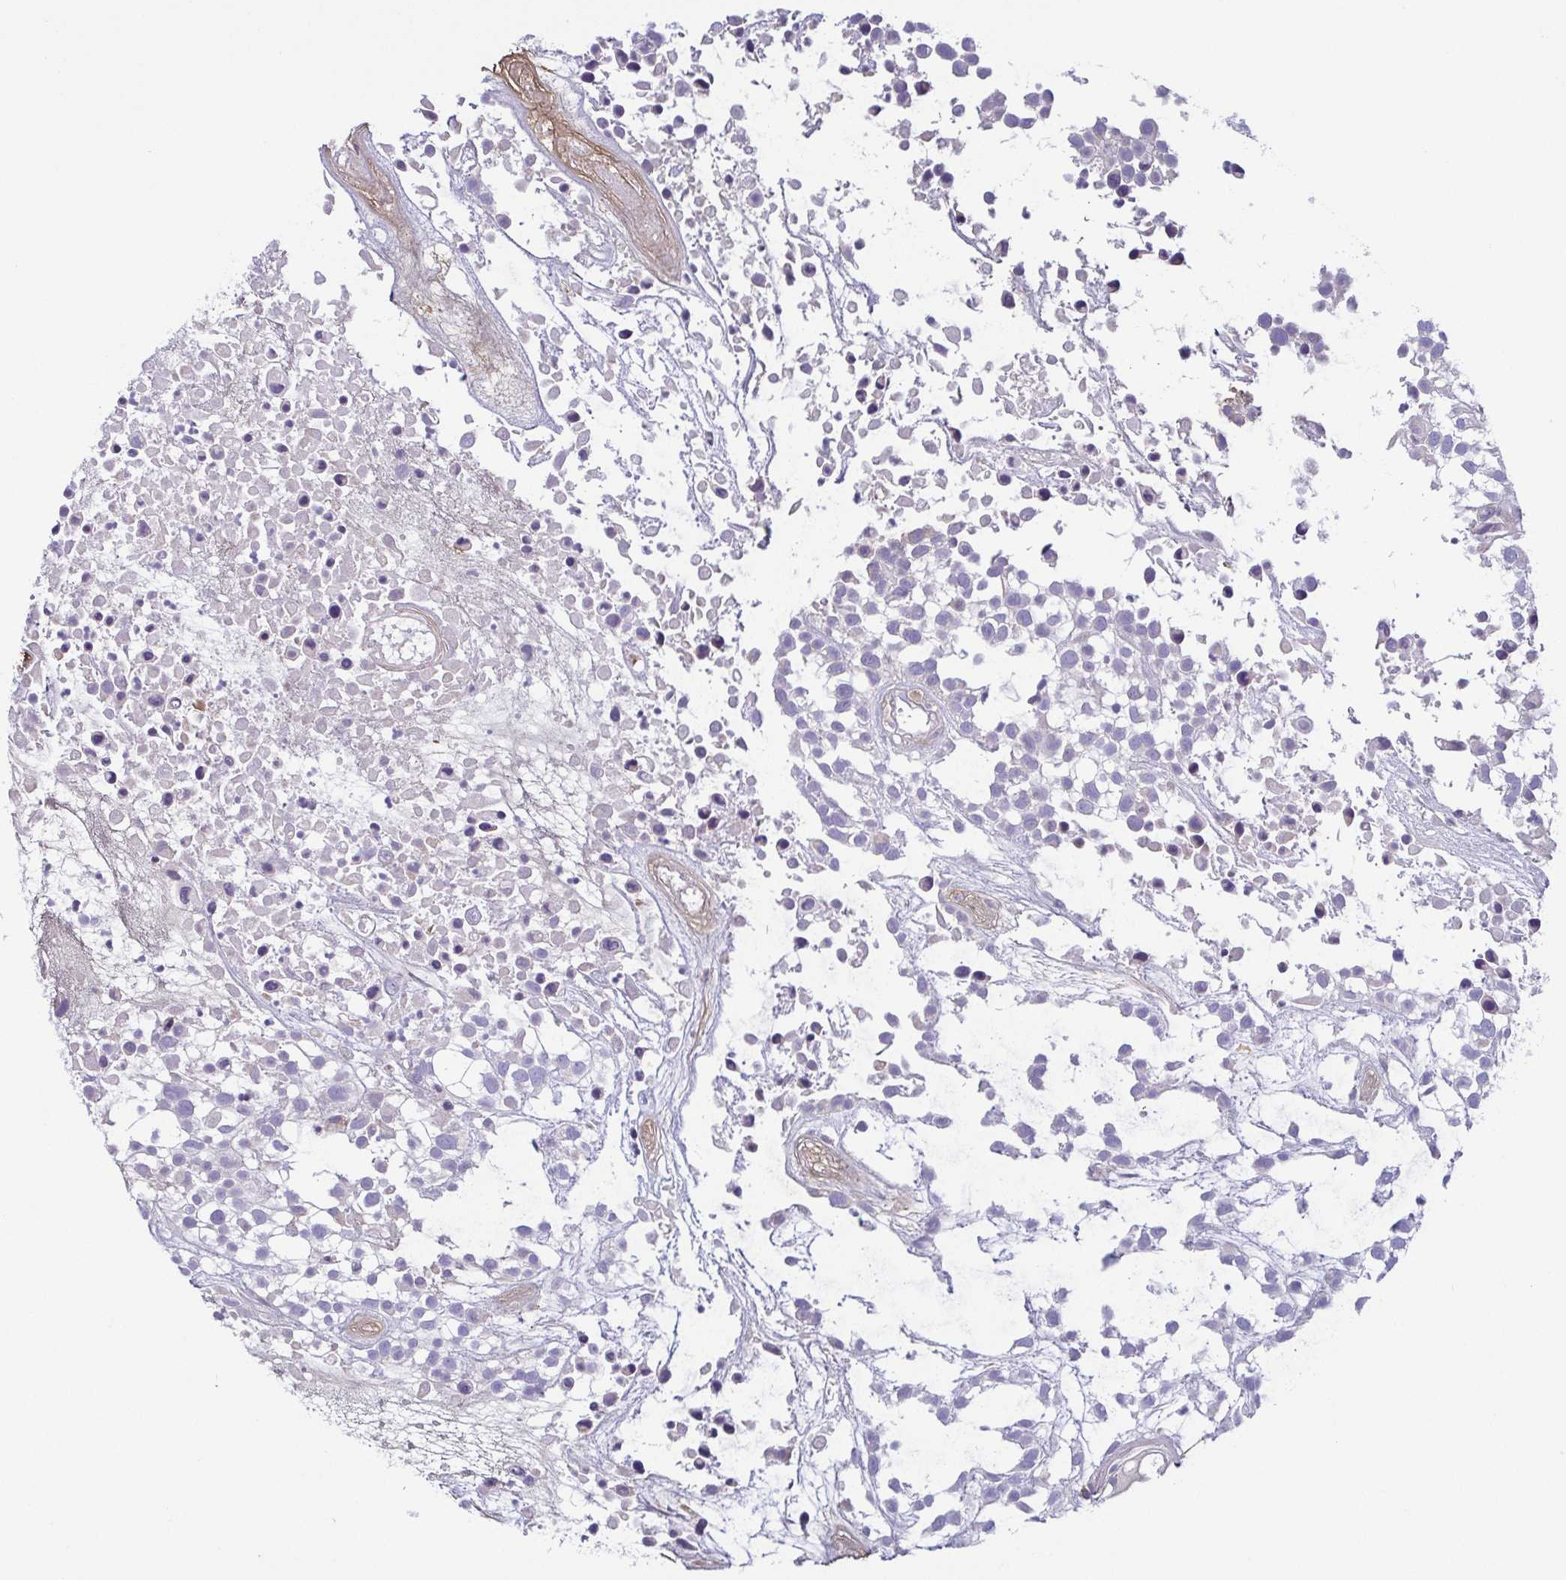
{"staining": {"intensity": "negative", "quantity": "none", "location": "none"}, "tissue": "urothelial cancer", "cell_type": "Tumor cells", "image_type": "cancer", "snomed": [{"axis": "morphology", "description": "Urothelial carcinoma, High grade"}, {"axis": "topography", "description": "Urinary bladder"}], "caption": "There is no significant staining in tumor cells of urothelial carcinoma (high-grade).", "gene": "ECM1", "patient": {"sex": "male", "age": 56}}